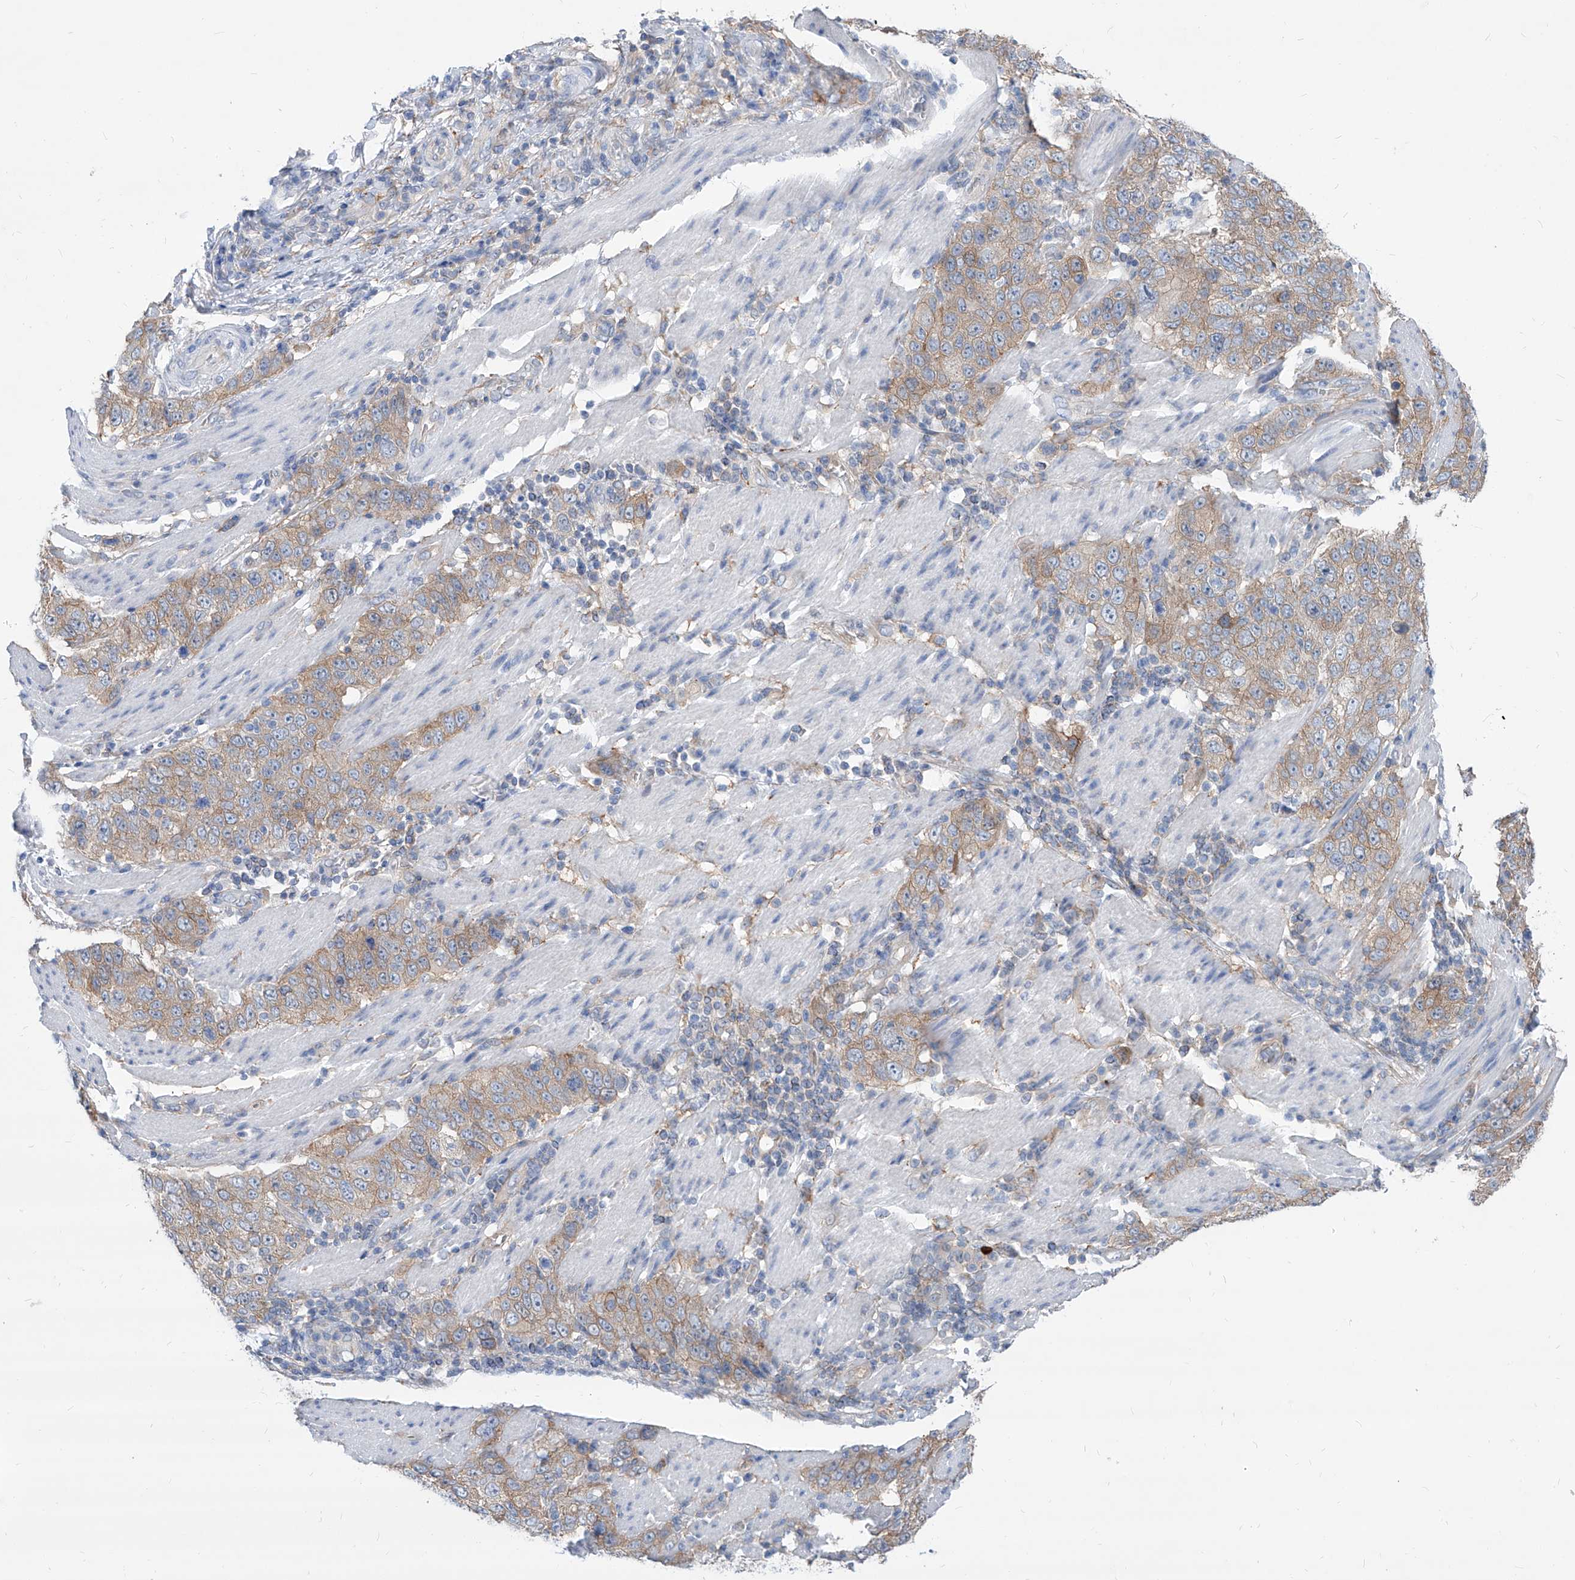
{"staining": {"intensity": "weak", "quantity": ">75%", "location": "cytoplasmic/membranous"}, "tissue": "stomach cancer", "cell_type": "Tumor cells", "image_type": "cancer", "snomed": [{"axis": "morphology", "description": "Adenocarcinoma, NOS"}, {"axis": "topography", "description": "Stomach"}], "caption": "The micrograph demonstrates staining of adenocarcinoma (stomach), revealing weak cytoplasmic/membranous protein staining (brown color) within tumor cells.", "gene": "AKAP10", "patient": {"sex": "male", "age": 48}}